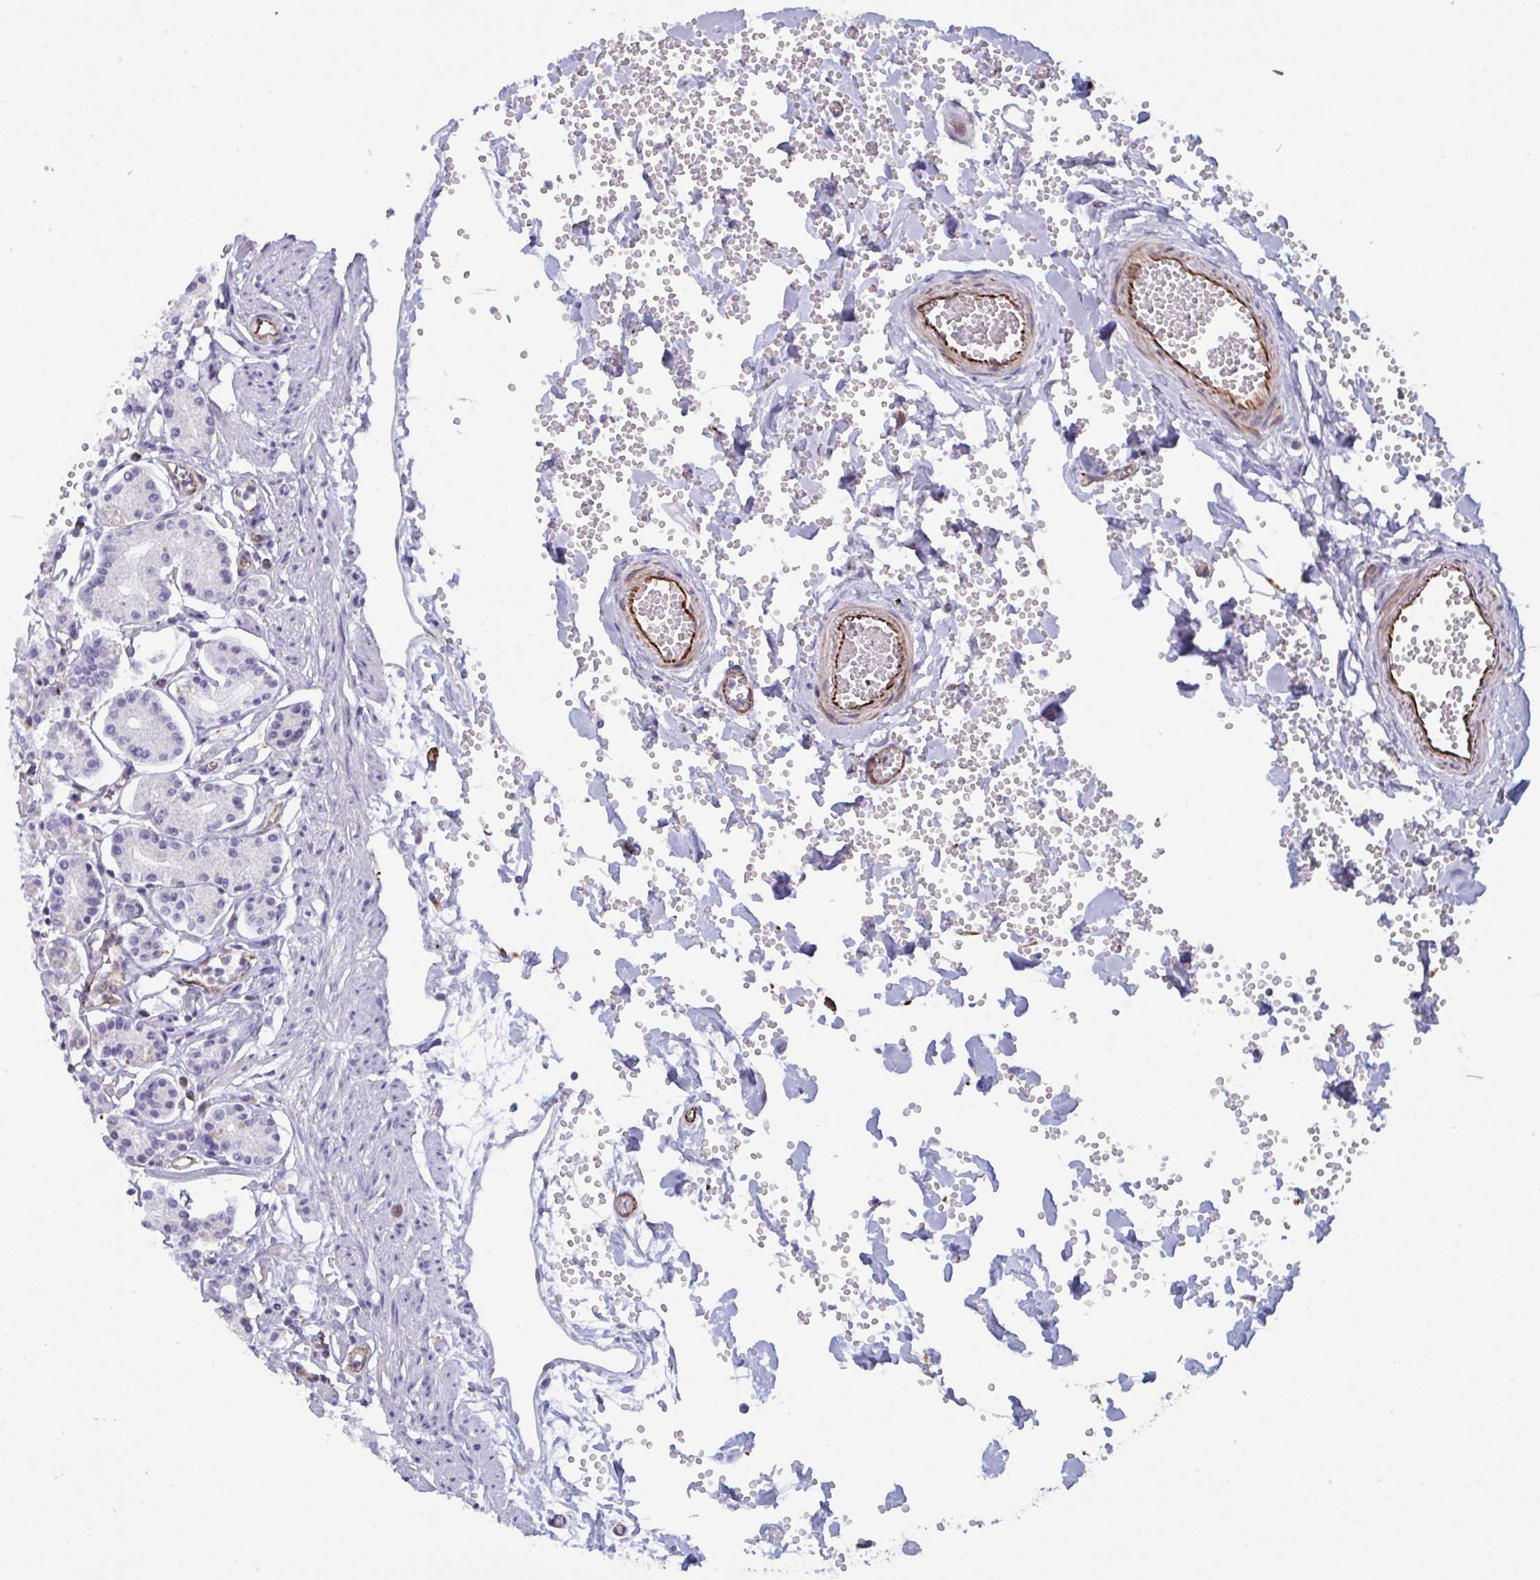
{"staining": {"intensity": "weak", "quantity": "<25%", "location": "cytoplasmic/membranous"}, "tissue": "stomach", "cell_type": "Glandular cells", "image_type": "normal", "snomed": [{"axis": "morphology", "description": "Normal tissue, NOS"}, {"axis": "topography", "description": "Stomach"}], "caption": "DAB immunohistochemical staining of normal stomach shows no significant staining in glandular cells. (DAB immunohistochemistry (IHC), high magnification).", "gene": "DCBLD1", "patient": {"sex": "female", "age": 62}}